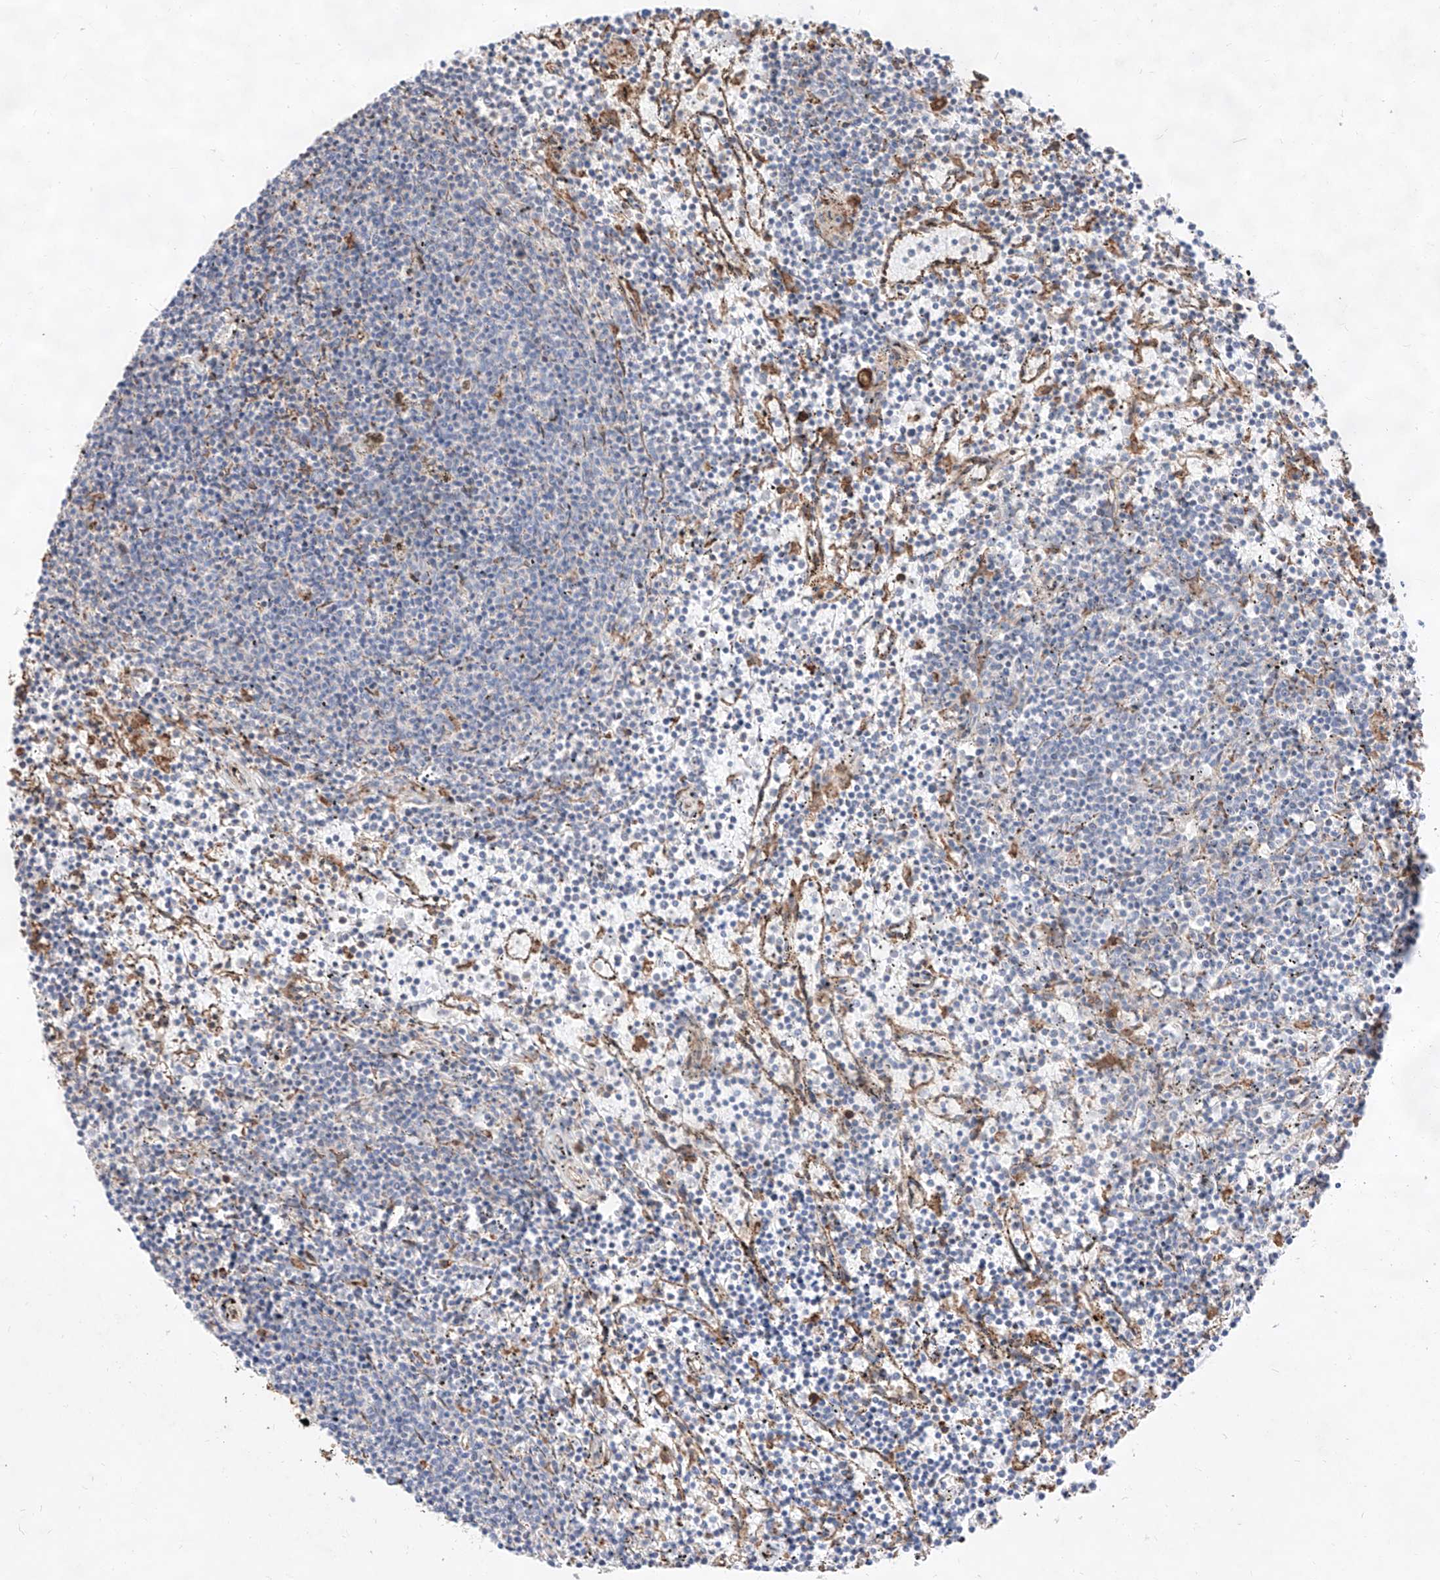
{"staining": {"intensity": "negative", "quantity": "none", "location": "none"}, "tissue": "lymphoma", "cell_type": "Tumor cells", "image_type": "cancer", "snomed": [{"axis": "morphology", "description": "Malignant lymphoma, non-Hodgkin's type, Low grade"}, {"axis": "topography", "description": "Spleen"}], "caption": "Image shows no significant protein expression in tumor cells of malignant lymphoma, non-Hodgkin's type (low-grade).", "gene": "ATP9B", "patient": {"sex": "female", "age": 50}}